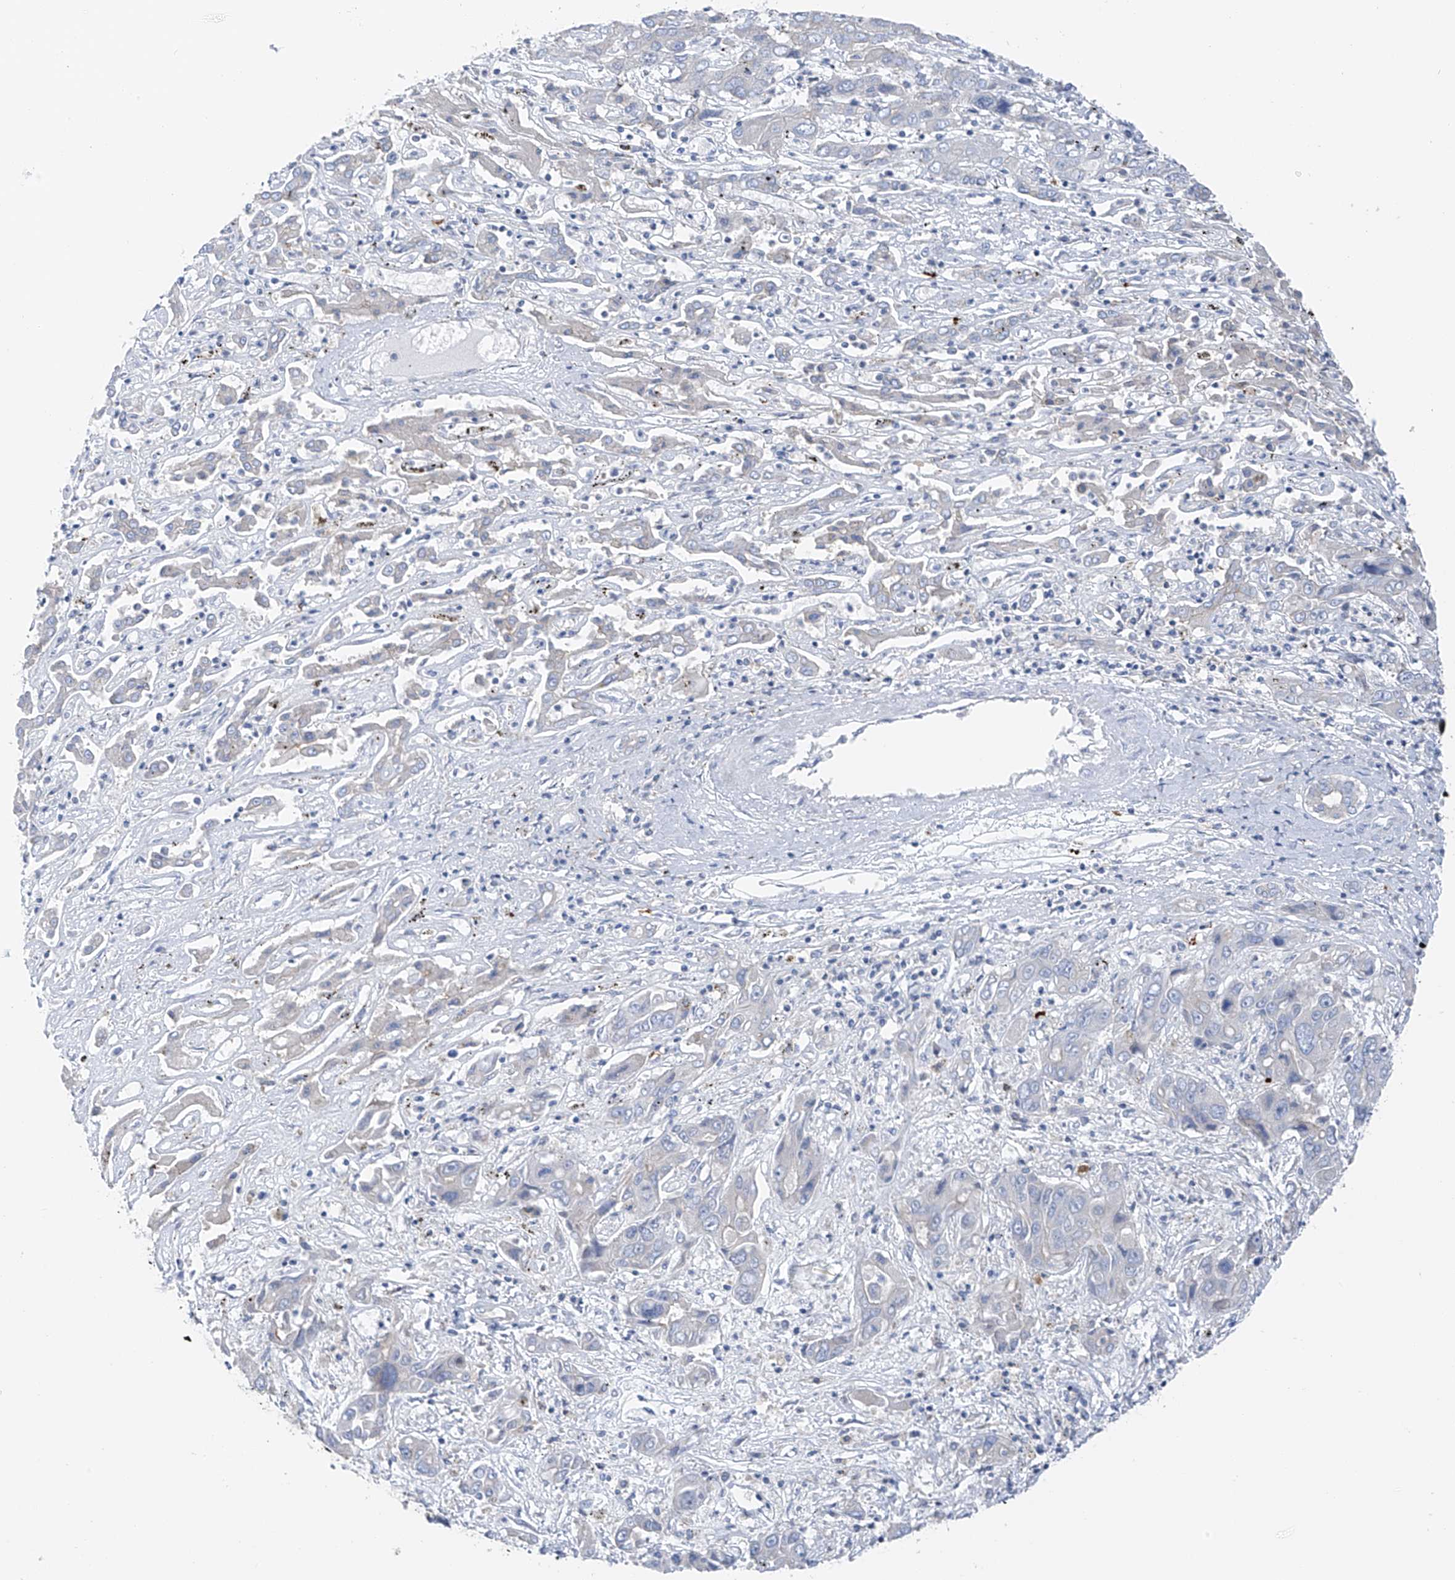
{"staining": {"intensity": "negative", "quantity": "none", "location": "none"}, "tissue": "liver cancer", "cell_type": "Tumor cells", "image_type": "cancer", "snomed": [{"axis": "morphology", "description": "Cholangiocarcinoma"}, {"axis": "topography", "description": "Liver"}], "caption": "This micrograph is of liver cholangiocarcinoma stained with immunohistochemistry to label a protein in brown with the nuclei are counter-stained blue. There is no expression in tumor cells.", "gene": "POMGNT2", "patient": {"sex": "male", "age": 67}}